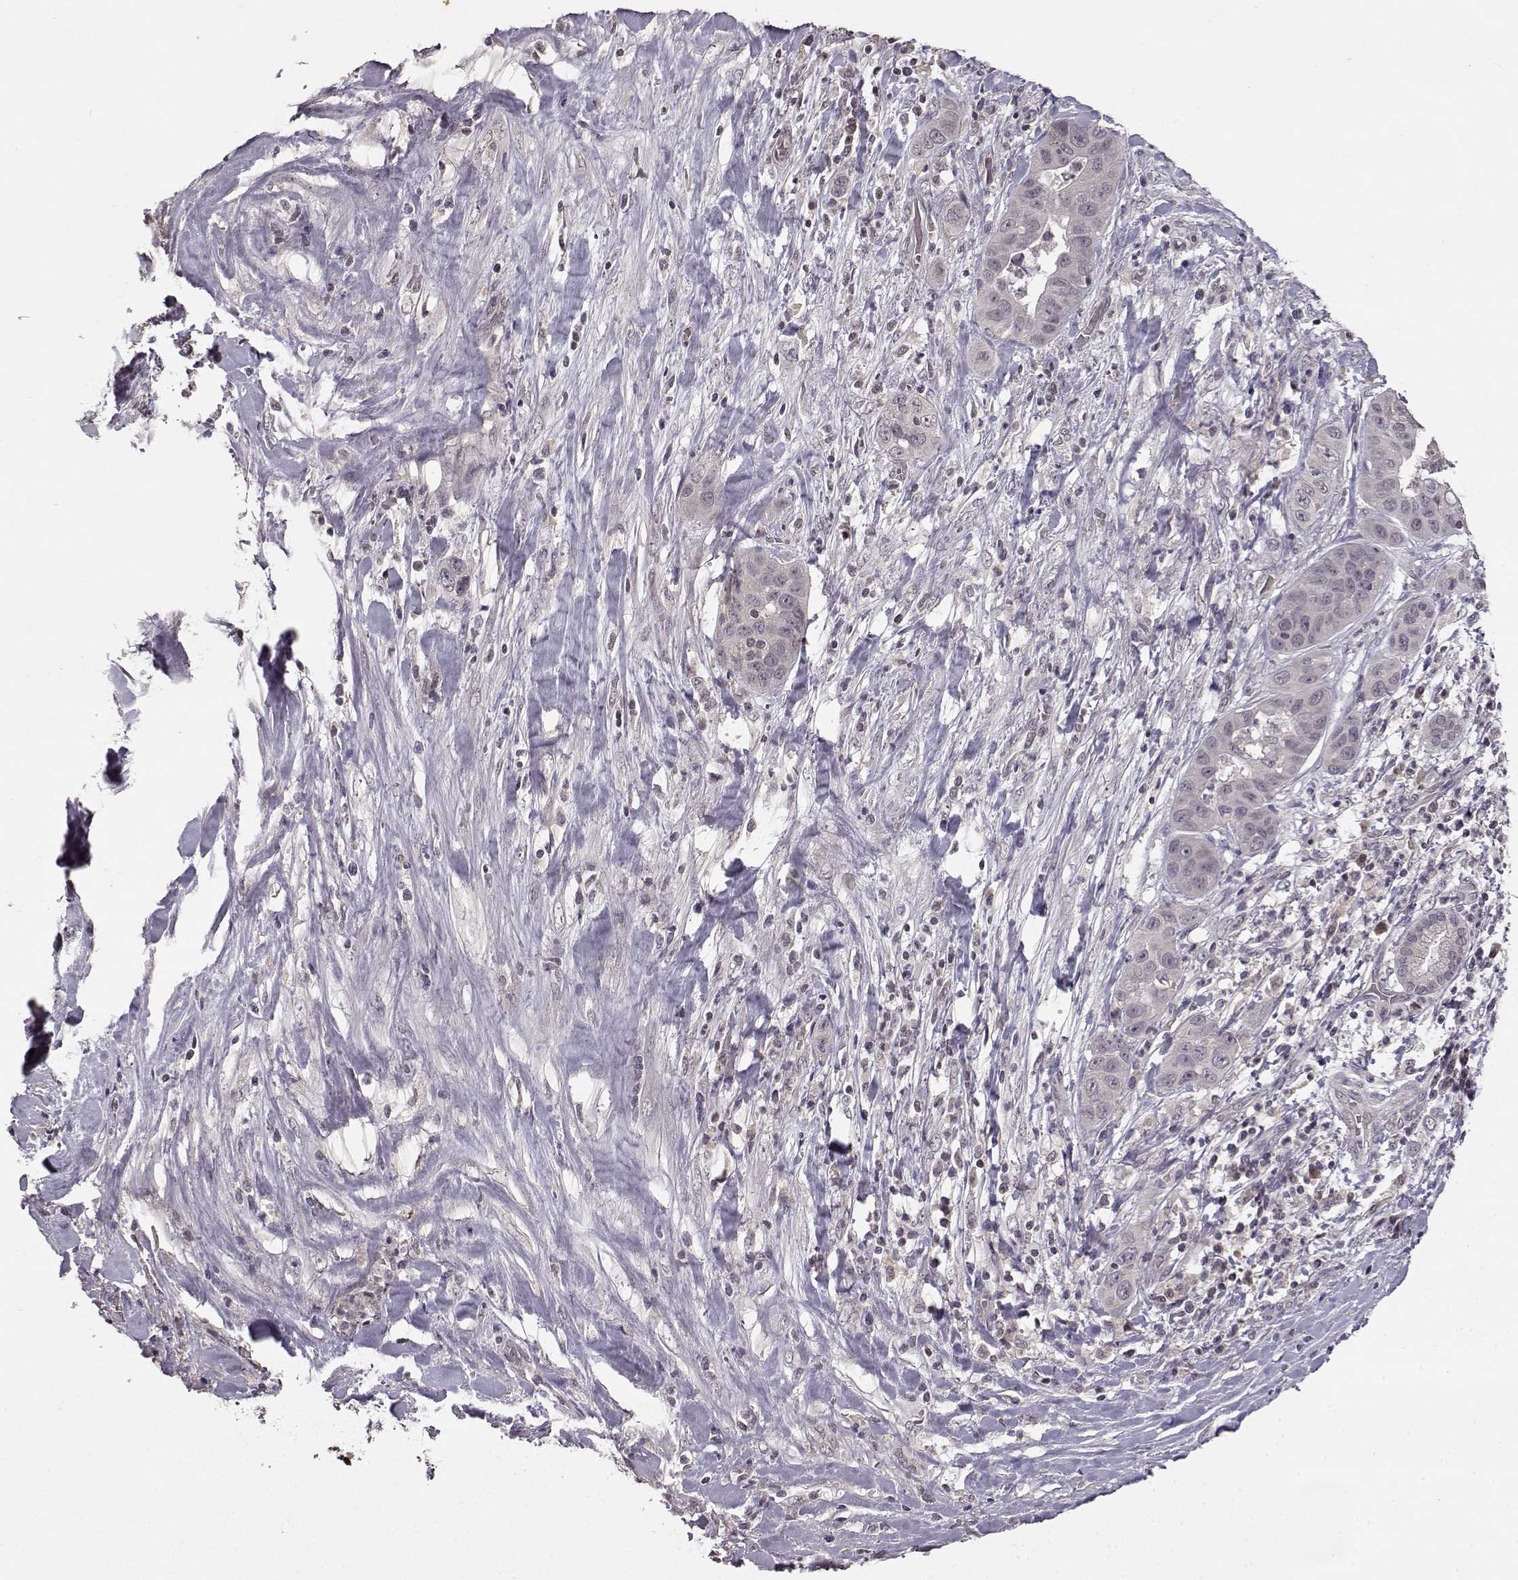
{"staining": {"intensity": "negative", "quantity": "none", "location": "none"}, "tissue": "liver cancer", "cell_type": "Tumor cells", "image_type": "cancer", "snomed": [{"axis": "morphology", "description": "Cholangiocarcinoma"}, {"axis": "topography", "description": "Liver"}], "caption": "This is an immunohistochemistry micrograph of human cholangiocarcinoma (liver). There is no positivity in tumor cells.", "gene": "NTRK2", "patient": {"sex": "female", "age": 52}}